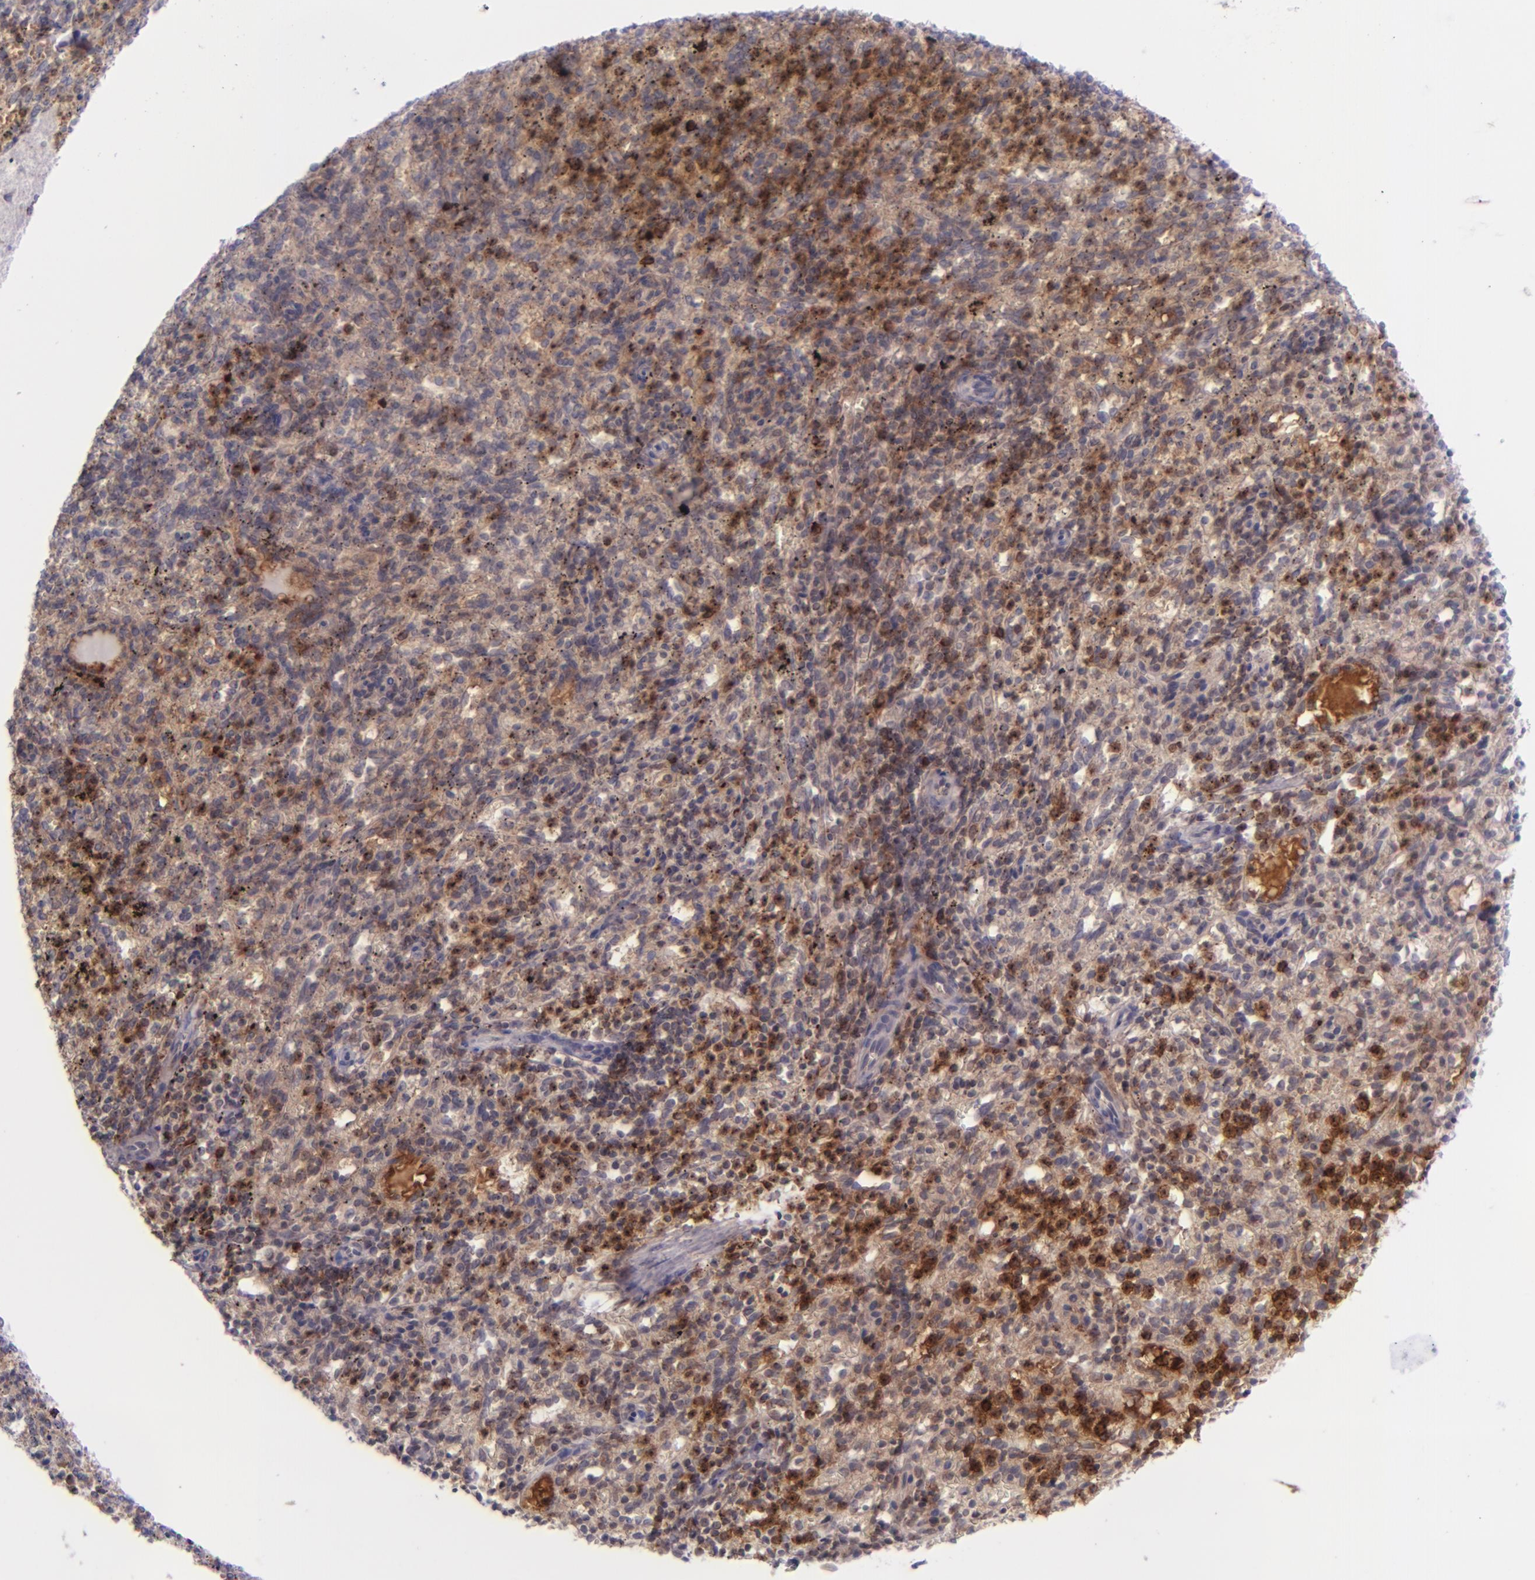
{"staining": {"intensity": "moderate", "quantity": ">75%", "location": "cytoplasmic/membranous"}, "tissue": "spleen", "cell_type": "Cells in red pulp", "image_type": "normal", "snomed": [{"axis": "morphology", "description": "Normal tissue, NOS"}, {"axis": "topography", "description": "Spleen"}], "caption": "A micrograph of spleen stained for a protein demonstrates moderate cytoplasmic/membranous brown staining in cells in red pulp. Ihc stains the protein in brown and the nuclei are stained blue.", "gene": "SELL", "patient": {"sex": "female", "age": 10}}